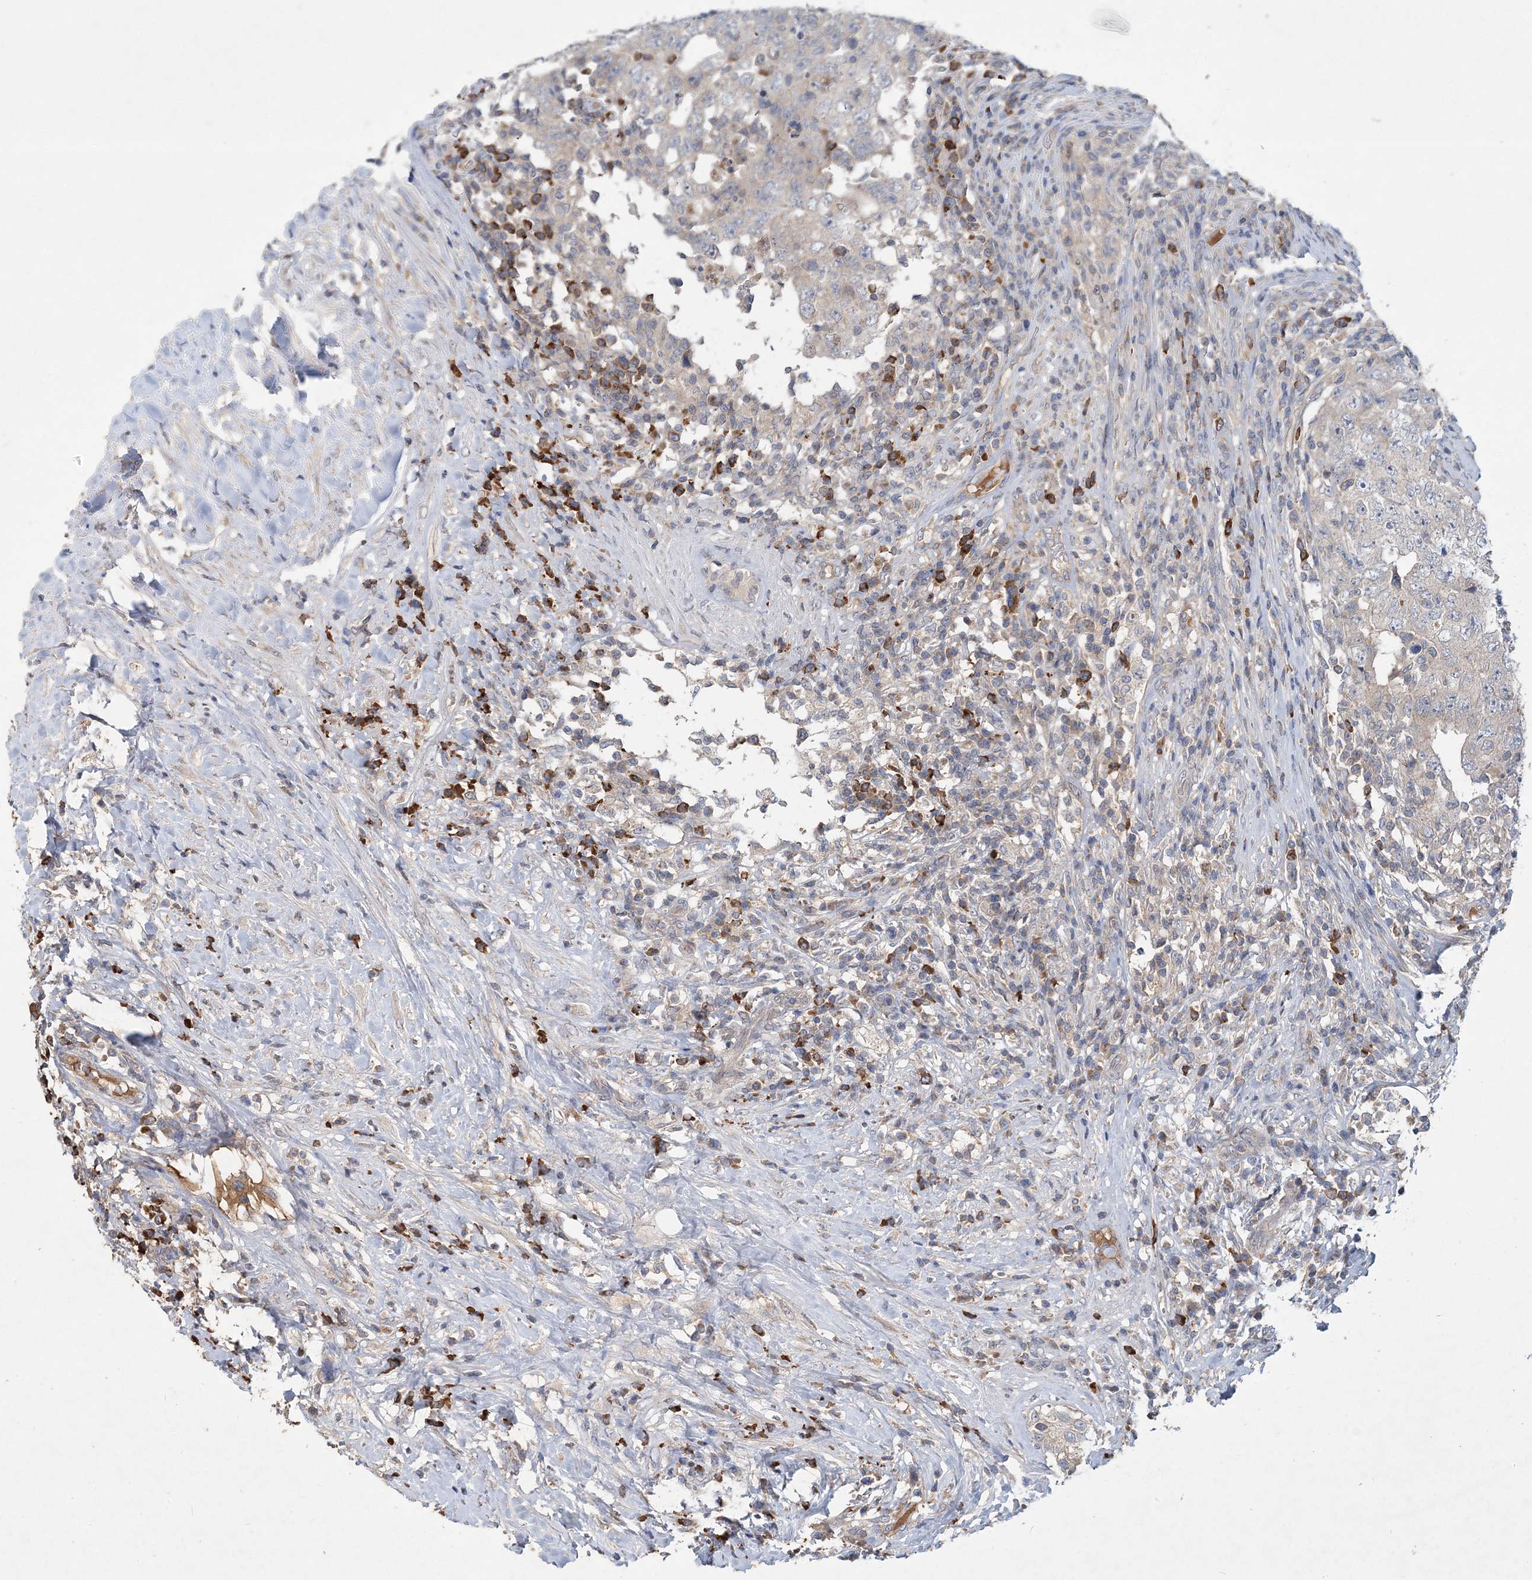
{"staining": {"intensity": "negative", "quantity": "none", "location": "none"}, "tissue": "testis cancer", "cell_type": "Tumor cells", "image_type": "cancer", "snomed": [{"axis": "morphology", "description": "Carcinoma, Embryonal, NOS"}, {"axis": "topography", "description": "Testis"}], "caption": "Immunohistochemistry image of human embryonal carcinoma (testis) stained for a protein (brown), which demonstrates no expression in tumor cells.", "gene": "RNF25", "patient": {"sex": "male", "age": 26}}